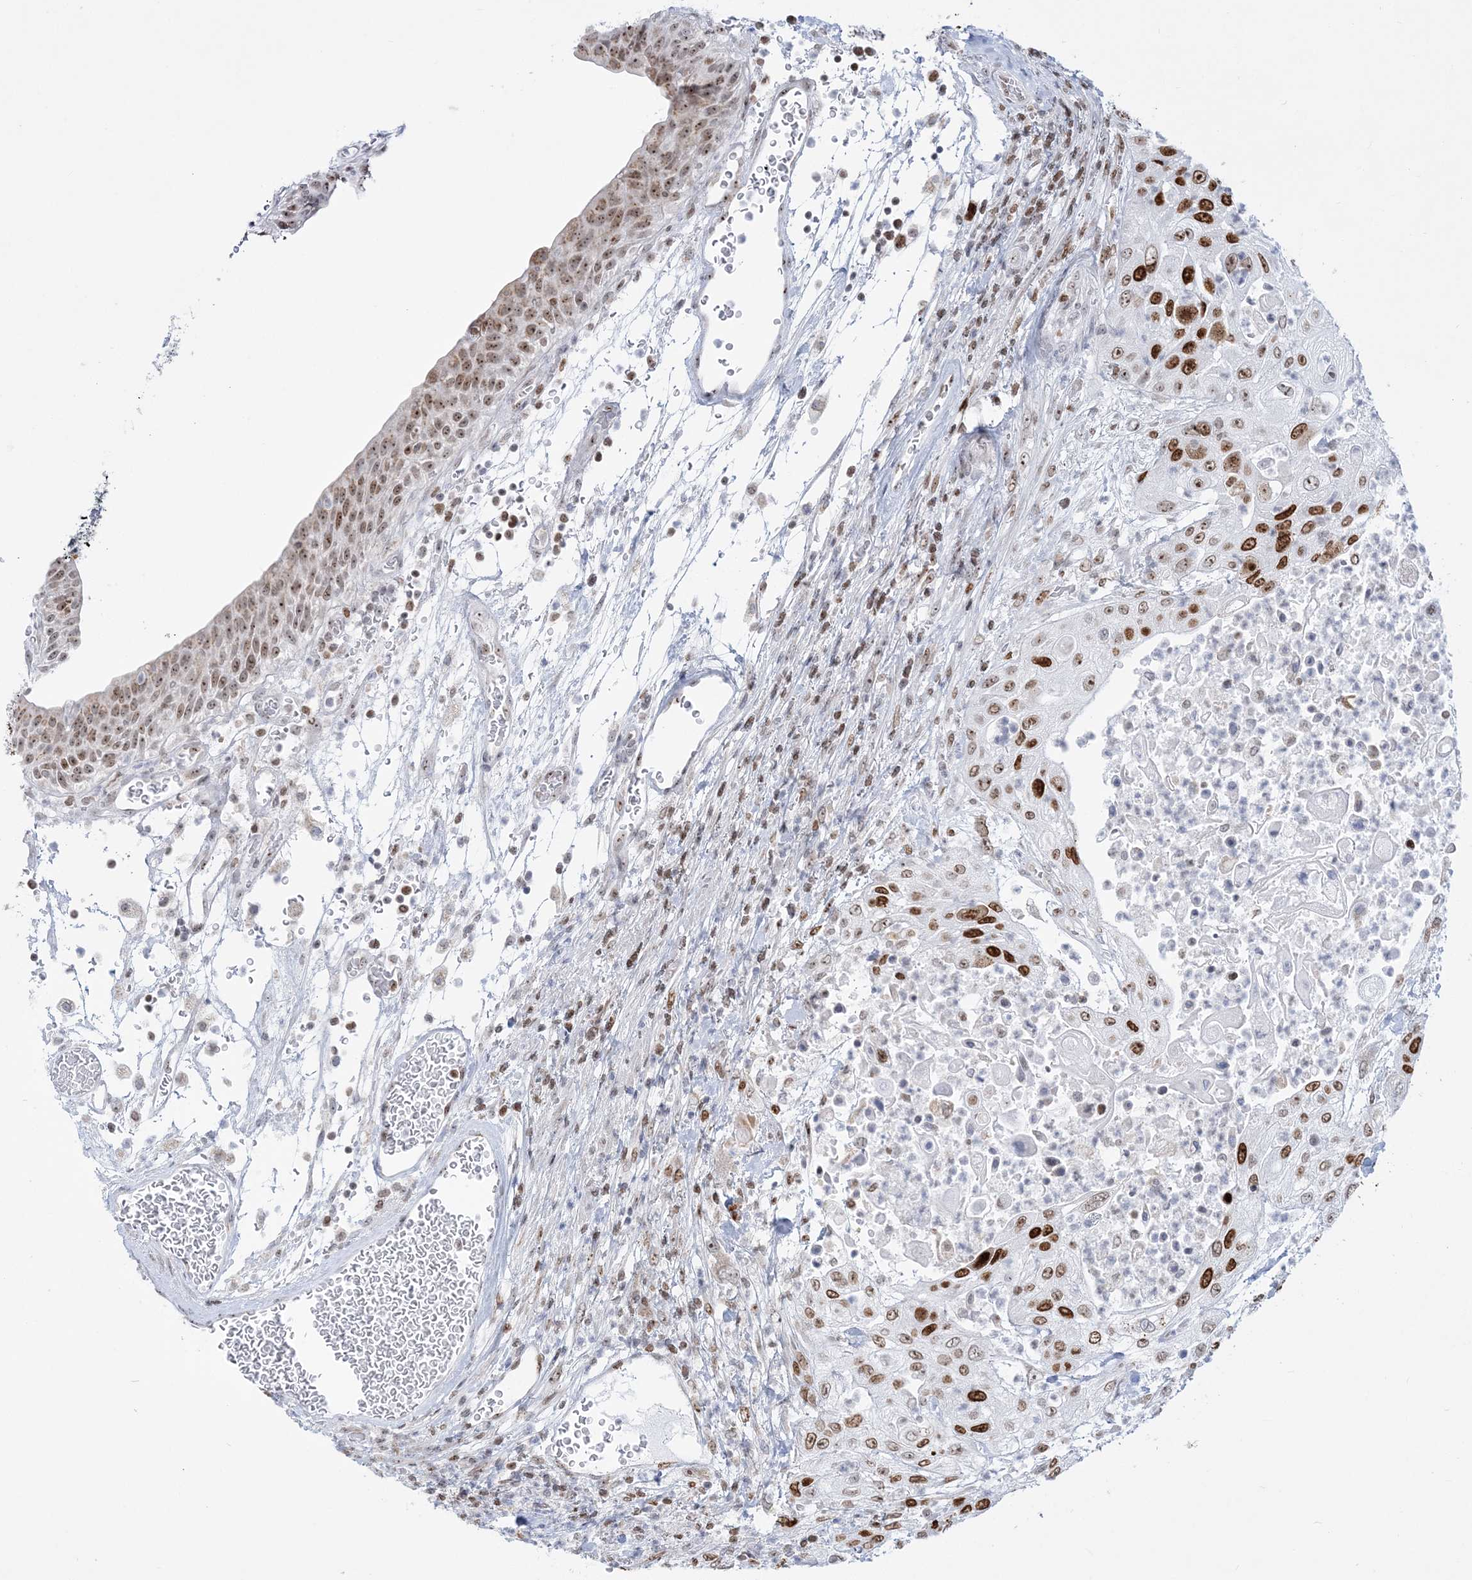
{"staining": {"intensity": "strong", "quantity": "25%-75%", "location": "nuclear"}, "tissue": "urothelial cancer", "cell_type": "Tumor cells", "image_type": "cancer", "snomed": [{"axis": "morphology", "description": "Urothelial carcinoma, High grade"}, {"axis": "topography", "description": "Urinary bladder"}], "caption": "Protein expression by immunohistochemistry demonstrates strong nuclear staining in approximately 25%-75% of tumor cells in high-grade urothelial carcinoma.", "gene": "DDX21", "patient": {"sex": "female", "age": 79}}